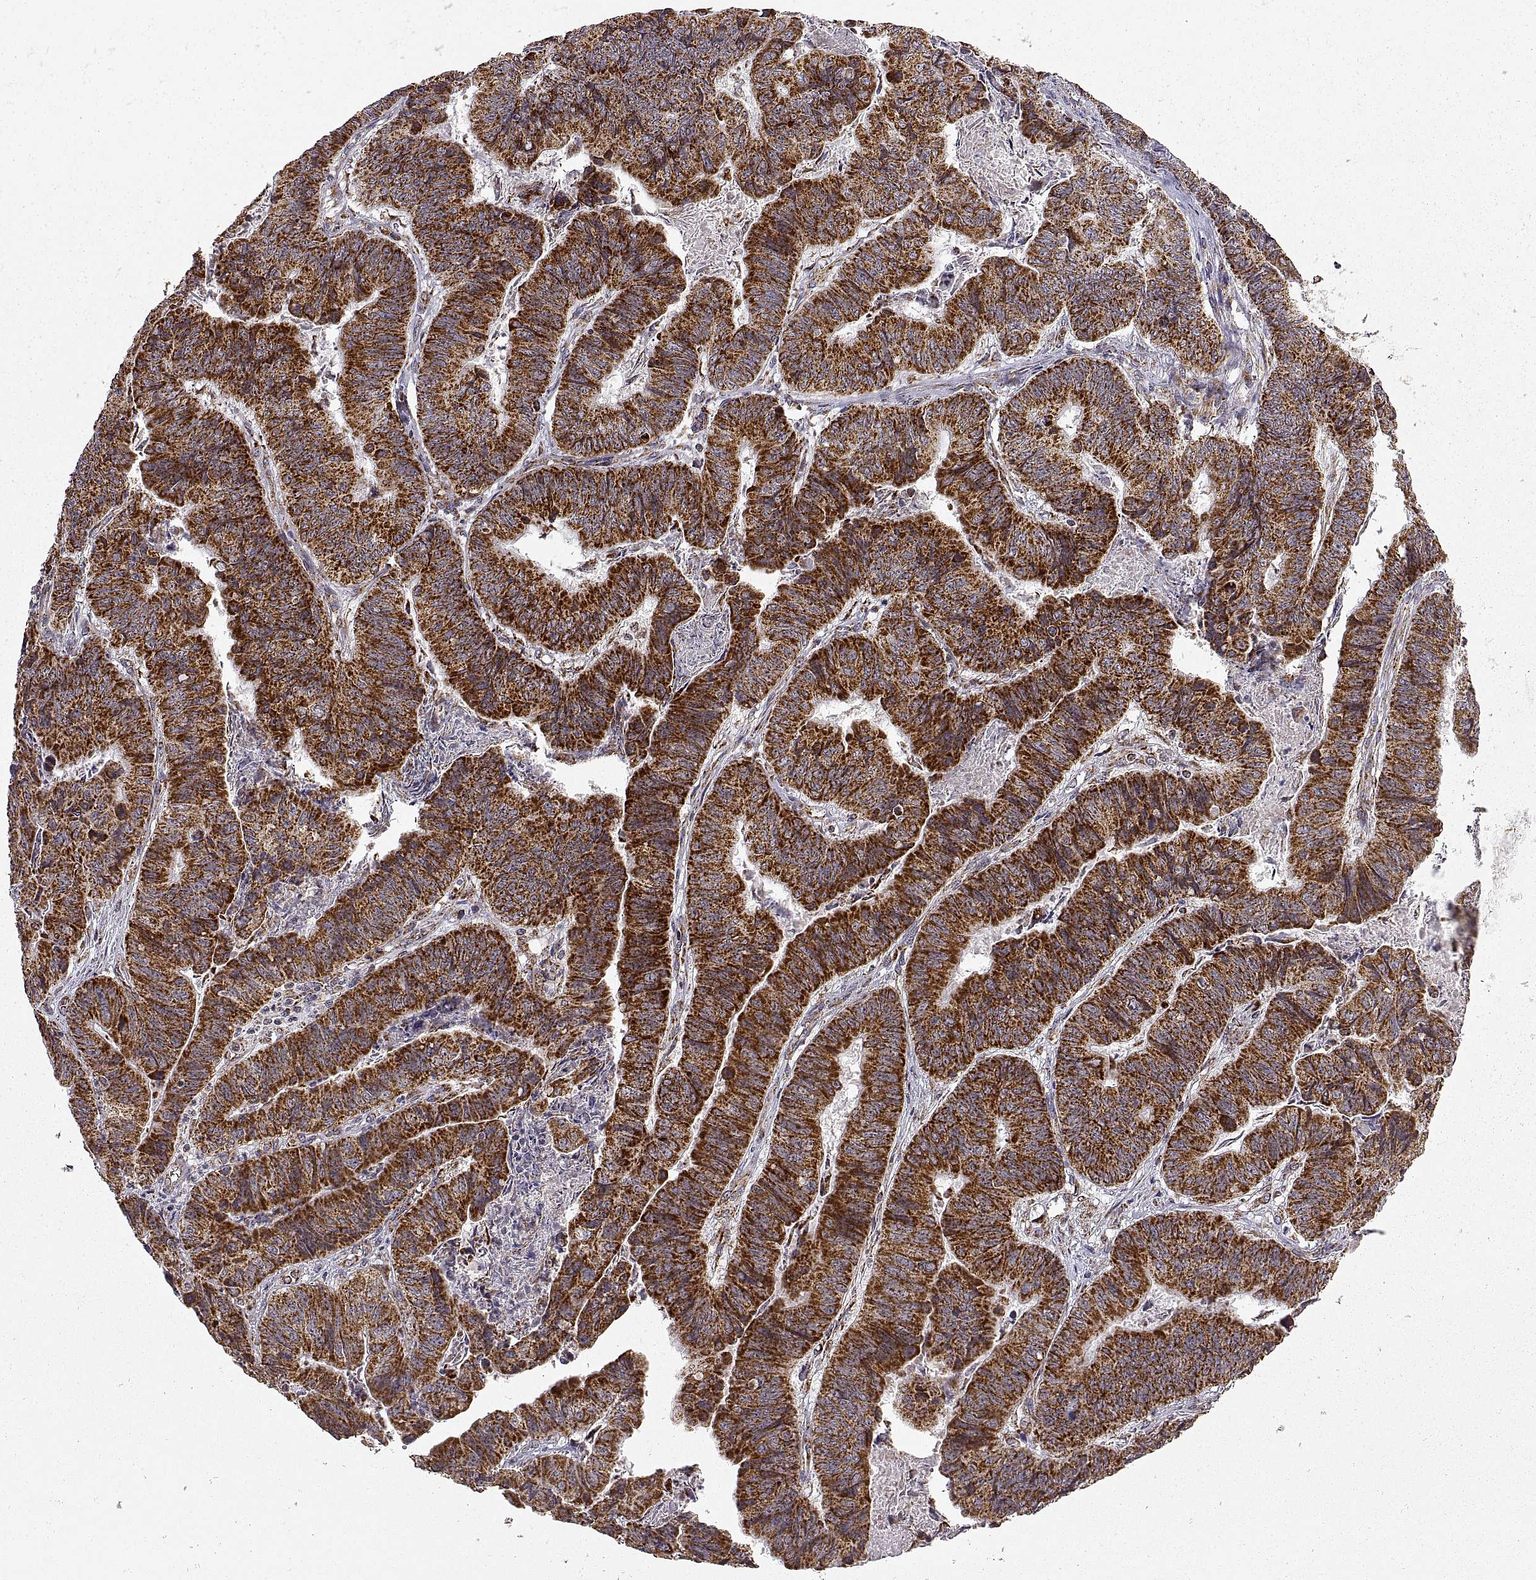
{"staining": {"intensity": "strong", "quantity": "25%-75%", "location": "cytoplasmic/membranous"}, "tissue": "stomach cancer", "cell_type": "Tumor cells", "image_type": "cancer", "snomed": [{"axis": "morphology", "description": "Adenocarcinoma, NOS"}, {"axis": "topography", "description": "Stomach, lower"}], "caption": "Immunohistochemistry (IHC) photomicrograph of stomach cancer (adenocarcinoma) stained for a protein (brown), which exhibits high levels of strong cytoplasmic/membranous expression in about 25%-75% of tumor cells.", "gene": "MANBAL", "patient": {"sex": "male", "age": 77}}